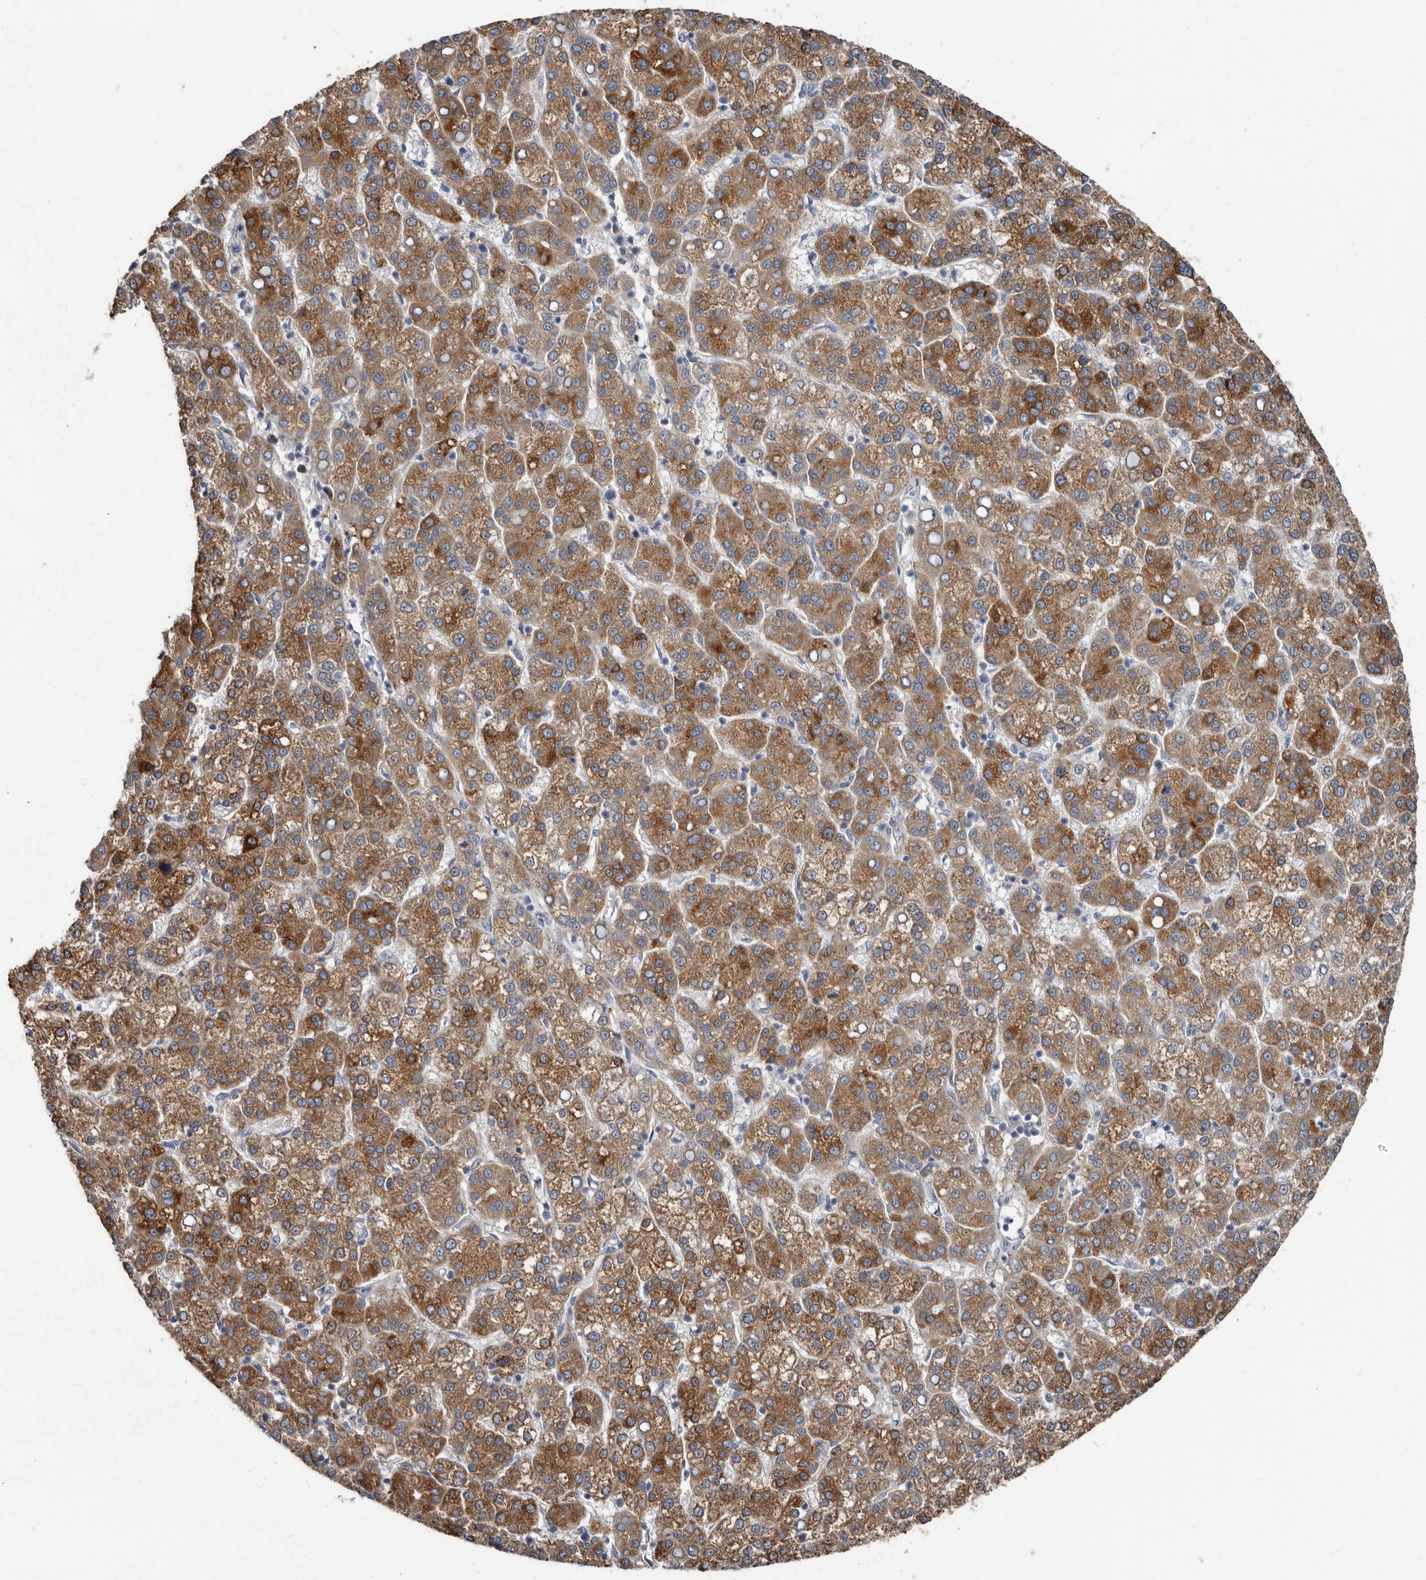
{"staining": {"intensity": "moderate", "quantity": ">75%", "location": "cytoplasmic/membranous"}, "tissue": "liver cancer", "cell_type": "Tumor cells", "image_type": "cancer", "snomed": [{"axis": "morphology", "description": "Carcinoma, Hepatocellular, NOS"}, {"axis": "topography", "description": "Liver"}], "caption": "Hepatocellular carcinoma (liver) stained with IHC exhibits moderate cytoplasmic/membranous positivity in about >75% of tumor cells. (Stains: DAB (3,3'-diaminobenzidine) in brown, nuclei in blue, Microscopy: brightfield microscopy at high magnification).", "gene": "ZNF114", "patient": {"sex": "female", "age": 58}}